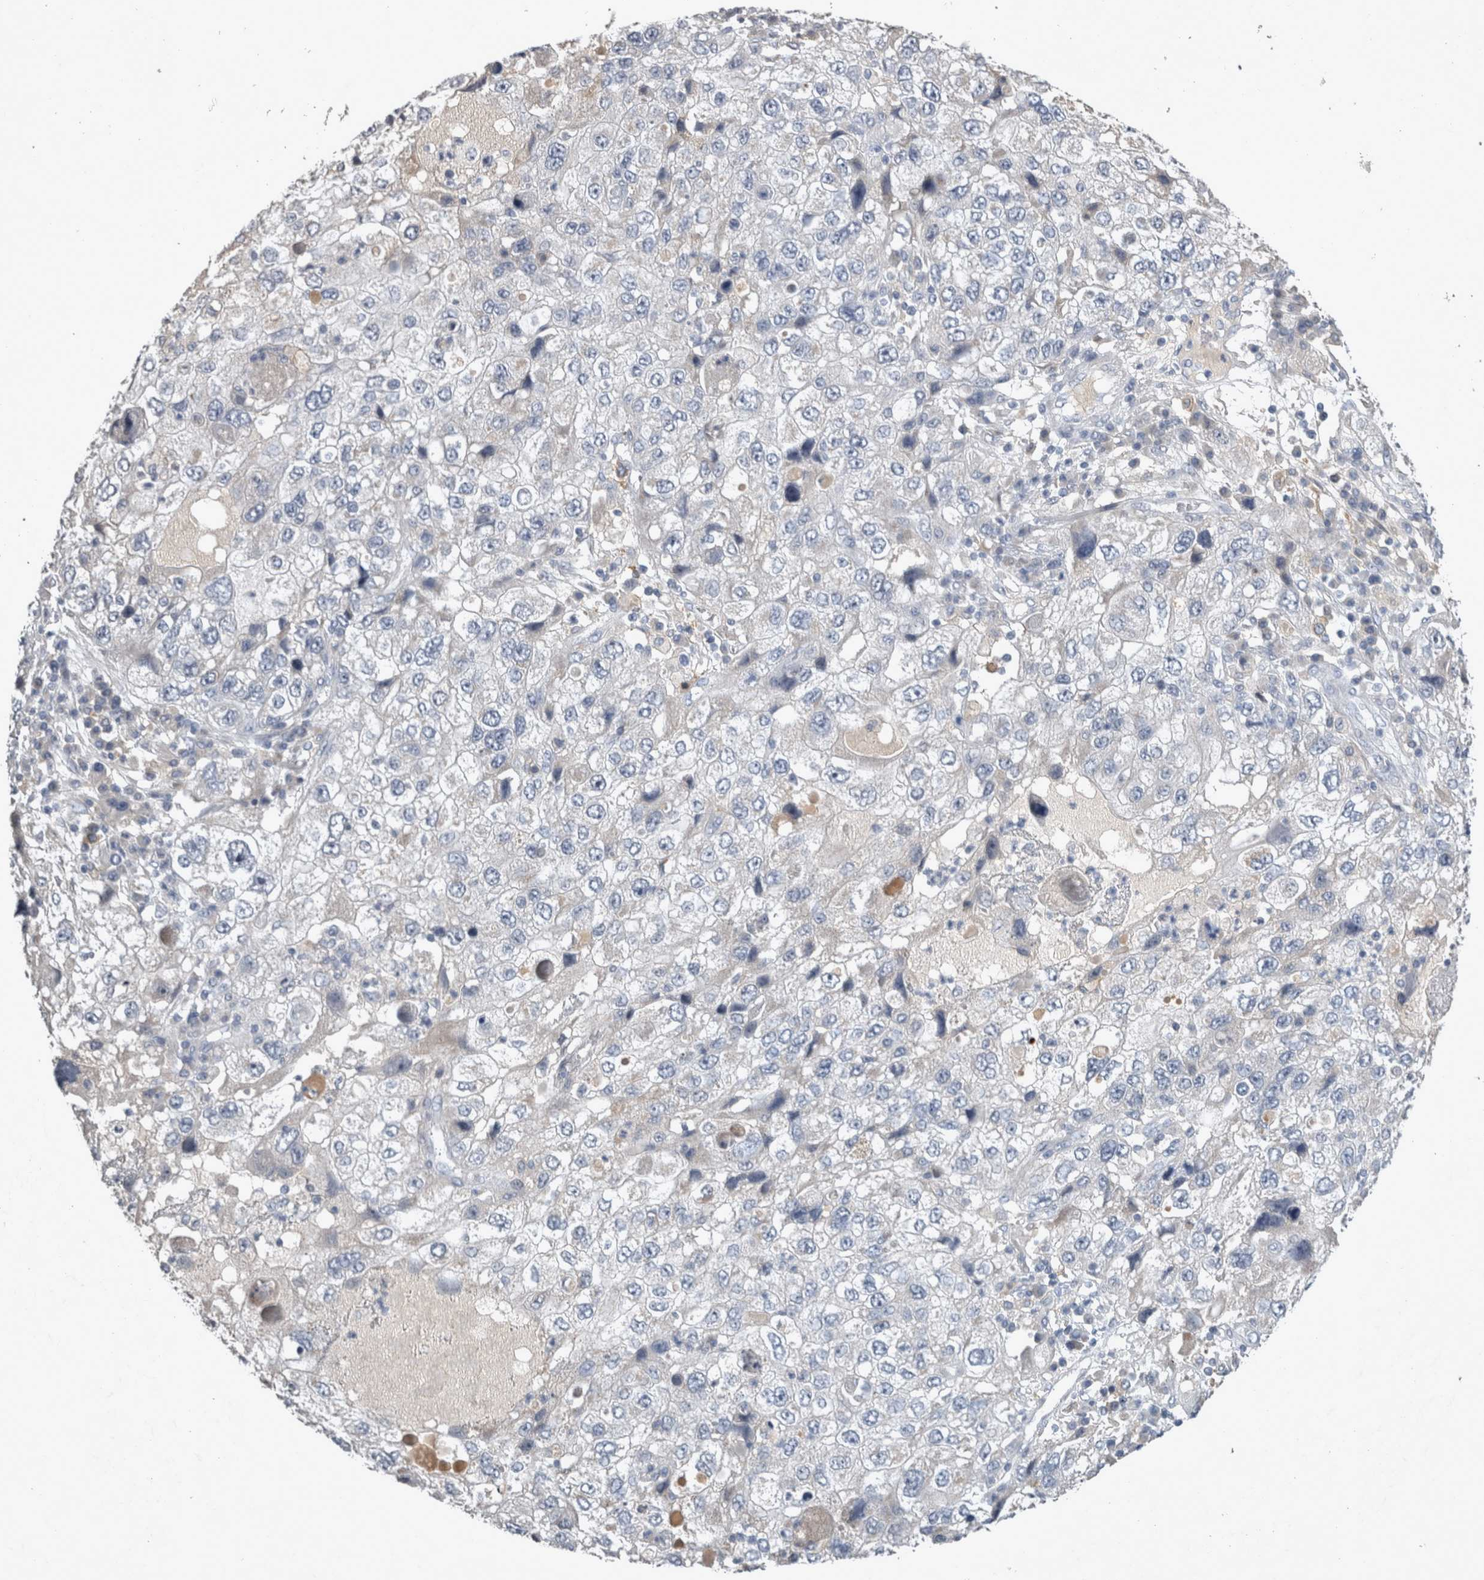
{"staining": {"intensity": "negative", "quantity": "none", "location": "none"}, "tissue": "endometrial cancer", "cell_type": "Tumor cells", "image_type": "cancer", "snomed": [{"axis": "morphology", "description": "Adenocarcinoma, NOS"}, {"axis": "topography", "description": "Endometrium"}], "caption": "Image shows no significant protein positivity in tumor cells of adenocarcinoma (endometrial).", "gene": "SLC22A11", "patient": {"sex": "female", "age": 49}}